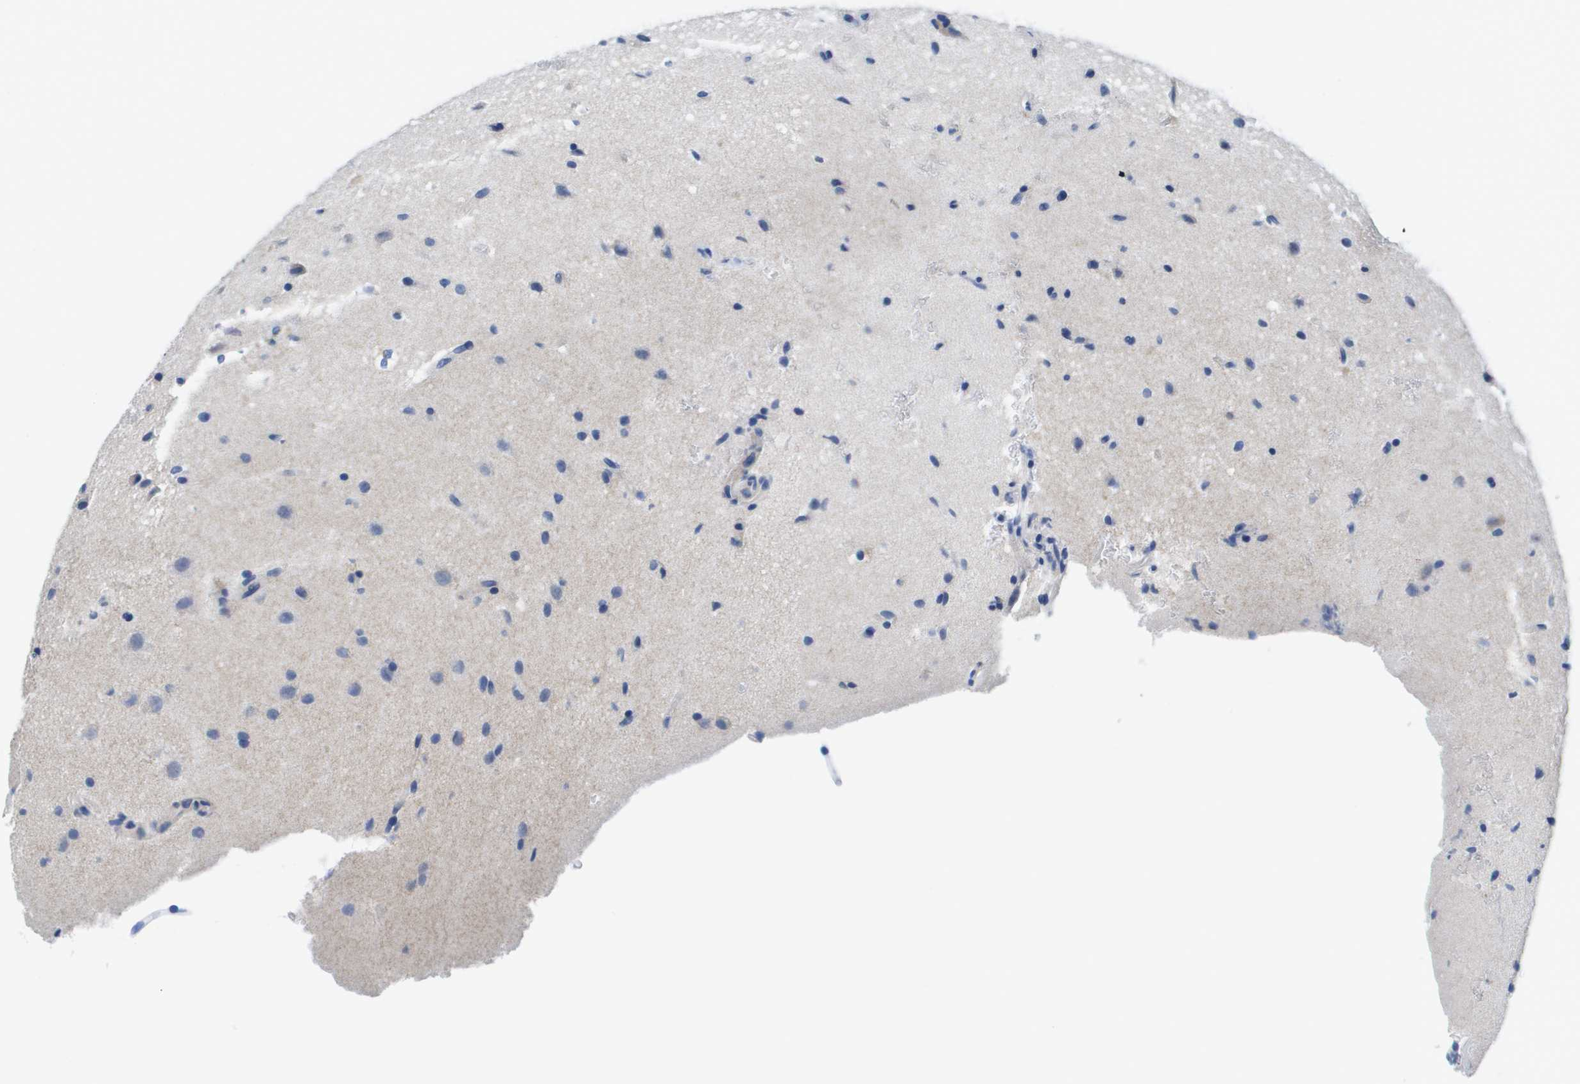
{"staining": {"intensity": "negative", "quantity": "none", "location": "none"}, "tissue": "glioma", "cell_type": "Tumor cells", "image_type": "cancer", "snomed": [{"axis": "morphology", "description": "Glioma, malignant, Low grade"}, {"axis": "topography", "description": "Brain"}], "caption": "Image shows no protein staining in tumor cells of glioma tissue.", "gene": "APOA1", "patient": {"sex": "male", "age": 38}}